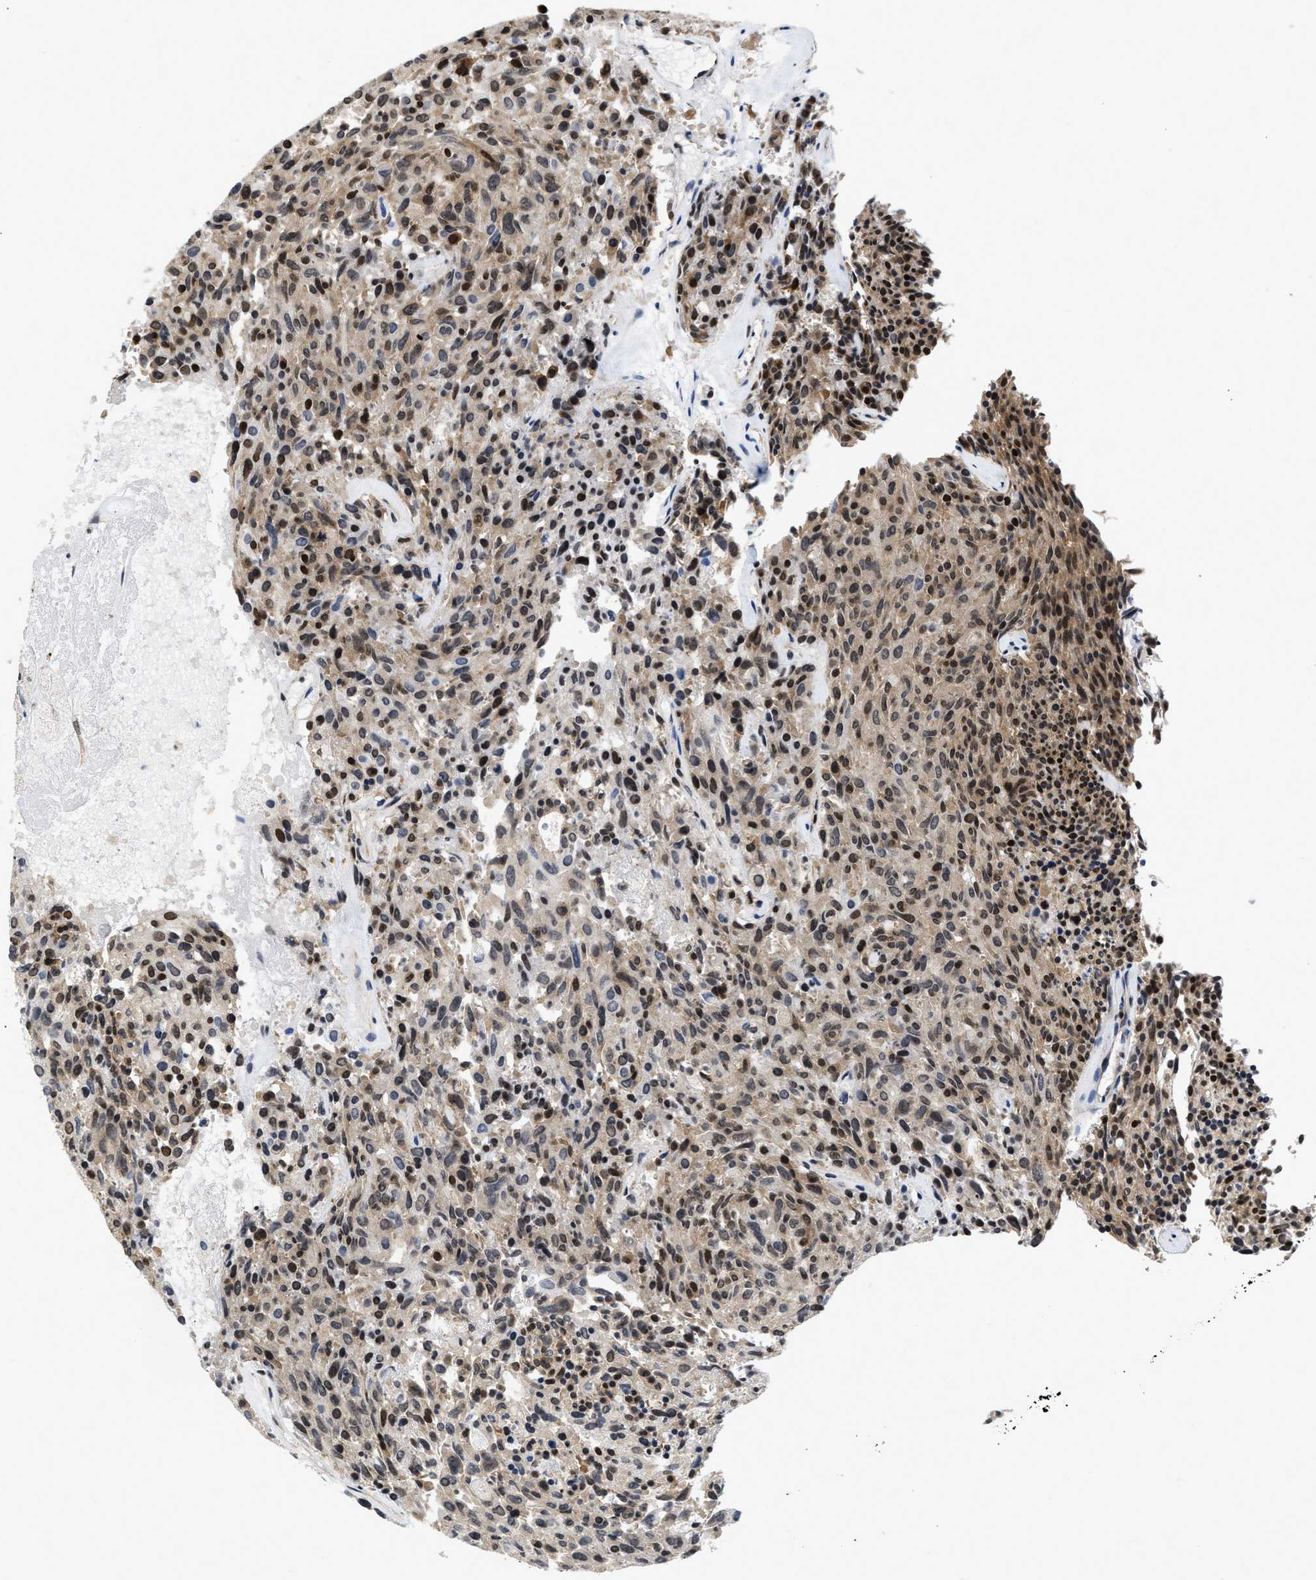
{"staining": {"intensity": "strong", "quantity": ">75%", "location": "nuclear"}, "tissue": "carcinoid", "cell_type": "Tumor cells", "image_type": "cancer", "snomed": [{"axis": "morphology", "description": "Carcinoid, malignant, NOS"}, {"axis": "topography", "description": "Pancreas"}], "caption": "Tumor cells reveal high levels of strong nuclear expression in about >75% of cells in human carcinoid.", "gene": "CREB1", "patient": {"sex": "female", "age": 54}}